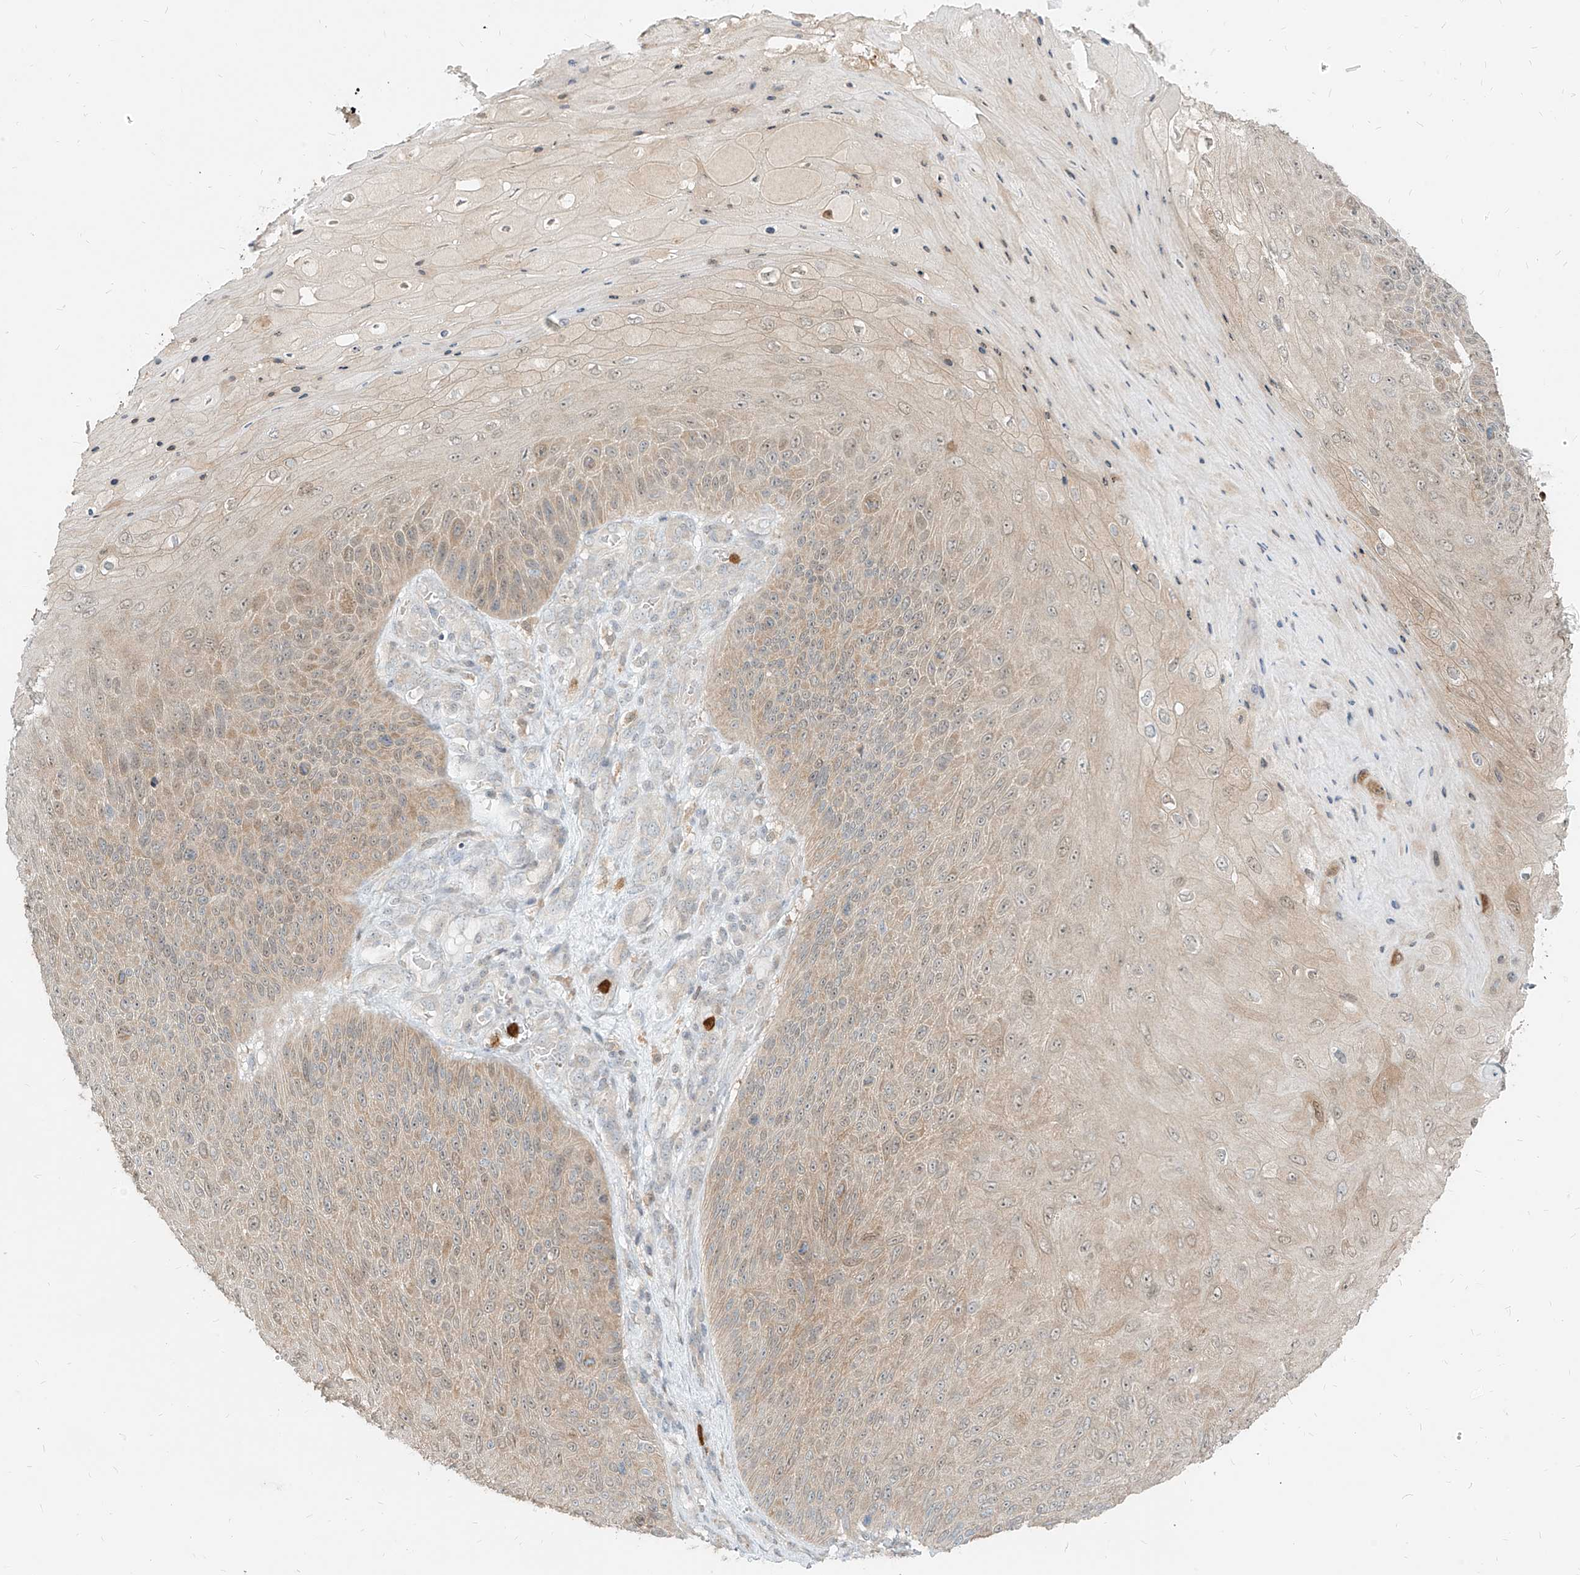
{"staining": {"intensity": "weak", "quantity": "25%-75%", "location": "cytoplasmic/membranous"}, "tissue": "skin cancer", "cell_type": "Tumor cells", "image_type": "cancer", "snomed": [{"axis": "morphology", "description": "Squamous cell carcinoma, NOS"}, {"axis": "topography", "description": "Skin"}], "caption": "Tumor cells exhibit low levels of weak cytoplasmic/membranous positivity in about 25%-75% of cells in skin cancer (squamous cell carcinoma). The staining is performed using DAB brown chromogen to label protein expression. The nuclei are counter-stained blue using hematoxylin.", "gene": "PGD", "patient": {"sex": "female", "age": 88}}